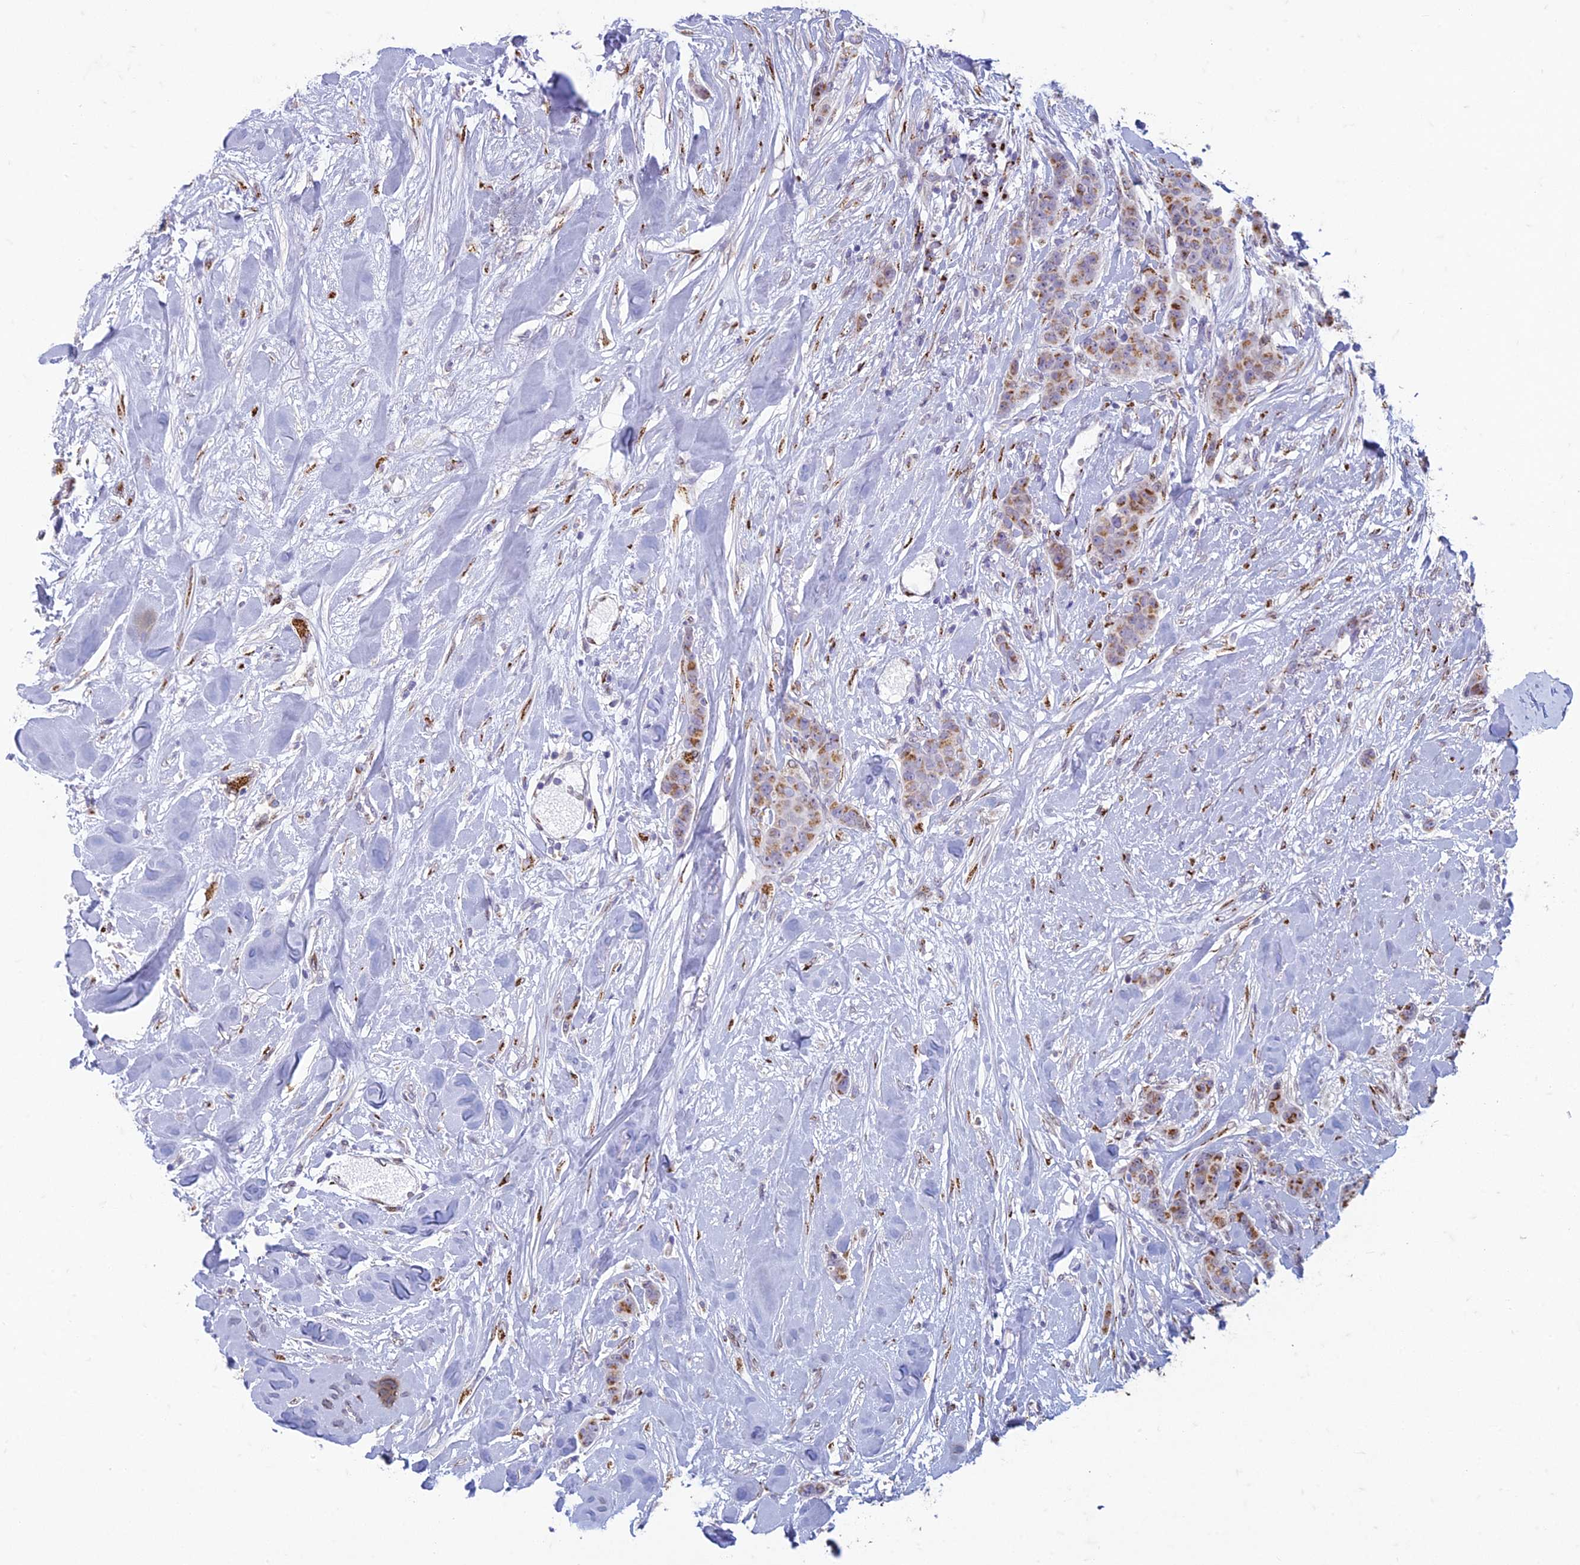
{"staining": {"intensity": "moderate", "quantity": ">75%", "location": "cytoplasmic/membranous"}, "tissue": "breast cancer", "cell_type": "Tumor cells", "image_type": "cancer", "snomed": [{"axis": "morphology", "description": "Duct carcinoma"}, {"axis": "topography", "description": "Breast"}], "caption": "This photomicrograph reveals breast intraductal carcinoma stained with IHC to label a protein in brown. The cytoplasmic/membranous of tumor cells show moderate positivity for the protein. Nuclei are counter-stained blue.", "gene": "FAM3C", "patient": {"sex": "female", "age": 40}}